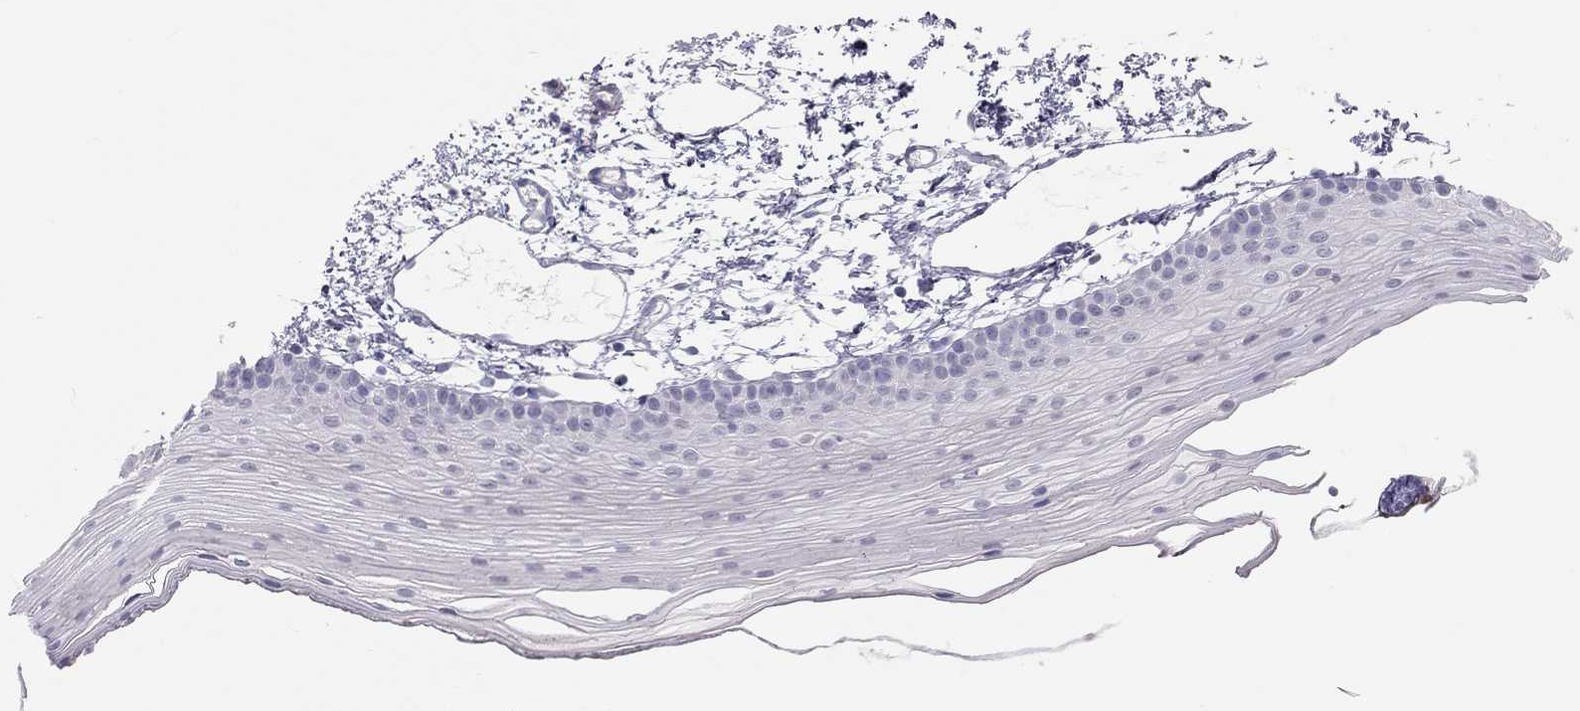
{"staining": {"intensity": "negative", "quantity": "none", "location": "none"}, "tissue": "oral mucosa", "cell_type": "Squamous epithelial cells", "image_type": "normal", "snomed": [{"axis": "morphology", "description": "Normal tissue, NOS"}, {"axis": "topography", "description": "Oral tissue"}], "caption": "Image shows no protein positivity in squamous epithelial cells of normal oral mucosa. (Brightfield microscopy of DAB (3,3'-diaminobenzidine) immunohistochemistry at high magnification).", "gene": "SPATA12", "patient": {"sex": "female", "age": 57}}